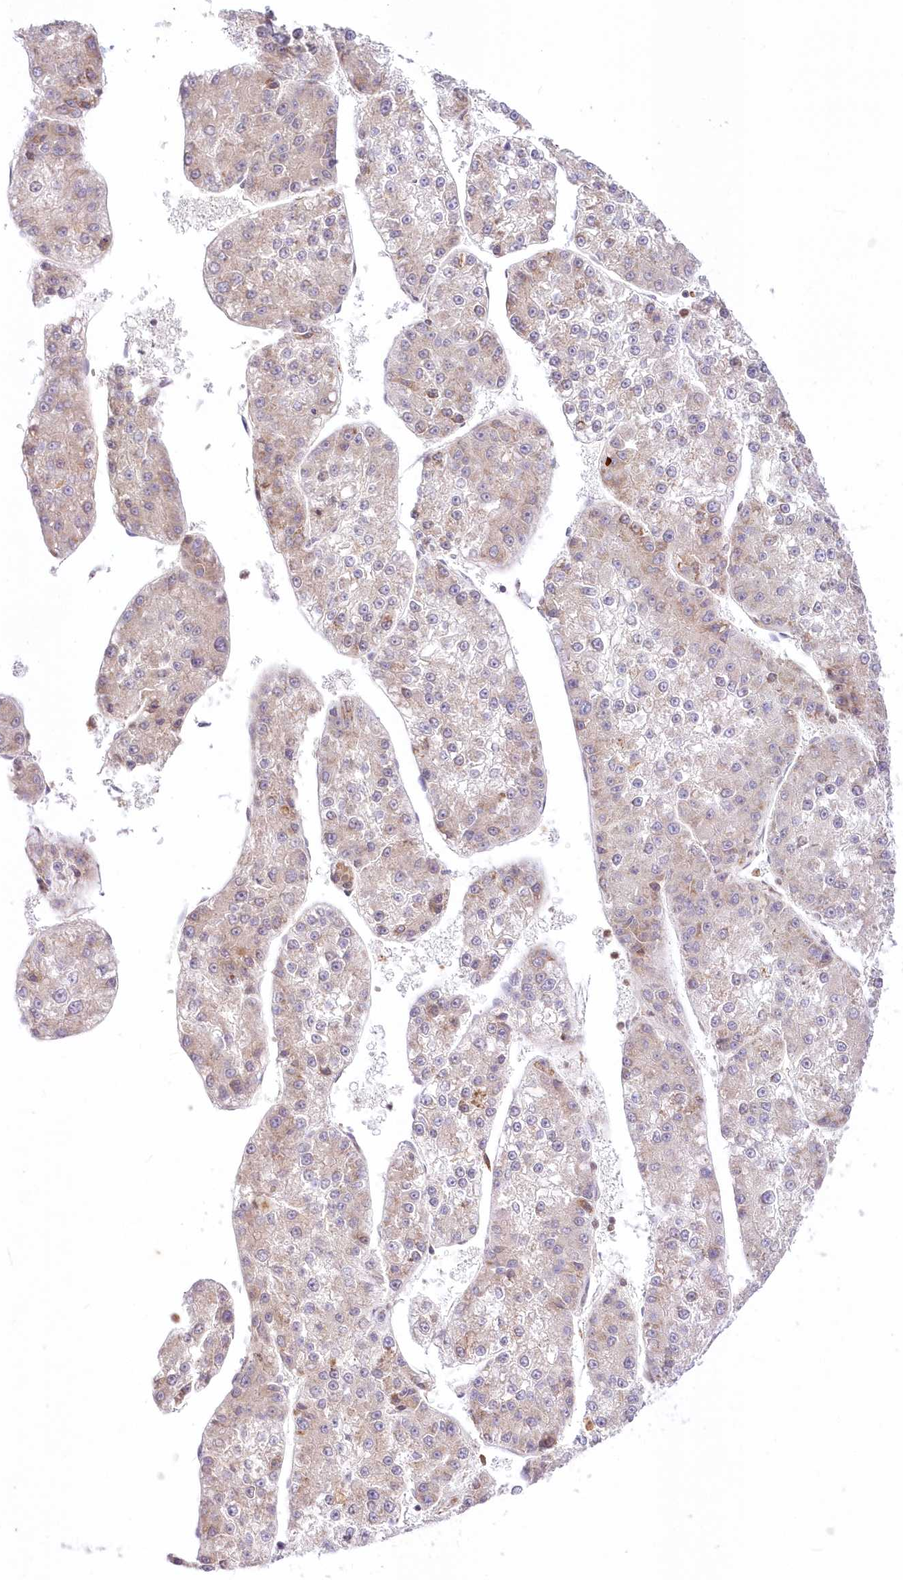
{"staining": {"intensity": "negative", "quantity": "none", "location": "none"}, "tissue": "liver cancer", "cell_type": "Tumor cells", "image_type": "cancer", "snomed": [{"axis": "morphology", "description": "Carcinoma, Hepatocellular, NOS"}, {"axis": "topography", "description": "Liver"}], "caption": "IHC of liver cancer (hepatocellular carcinoma) displays no staining in tumor cells. Nuclei are stained in blue.", "gene": "LDB1", "patient": {"sex": "female", "age": 73}}